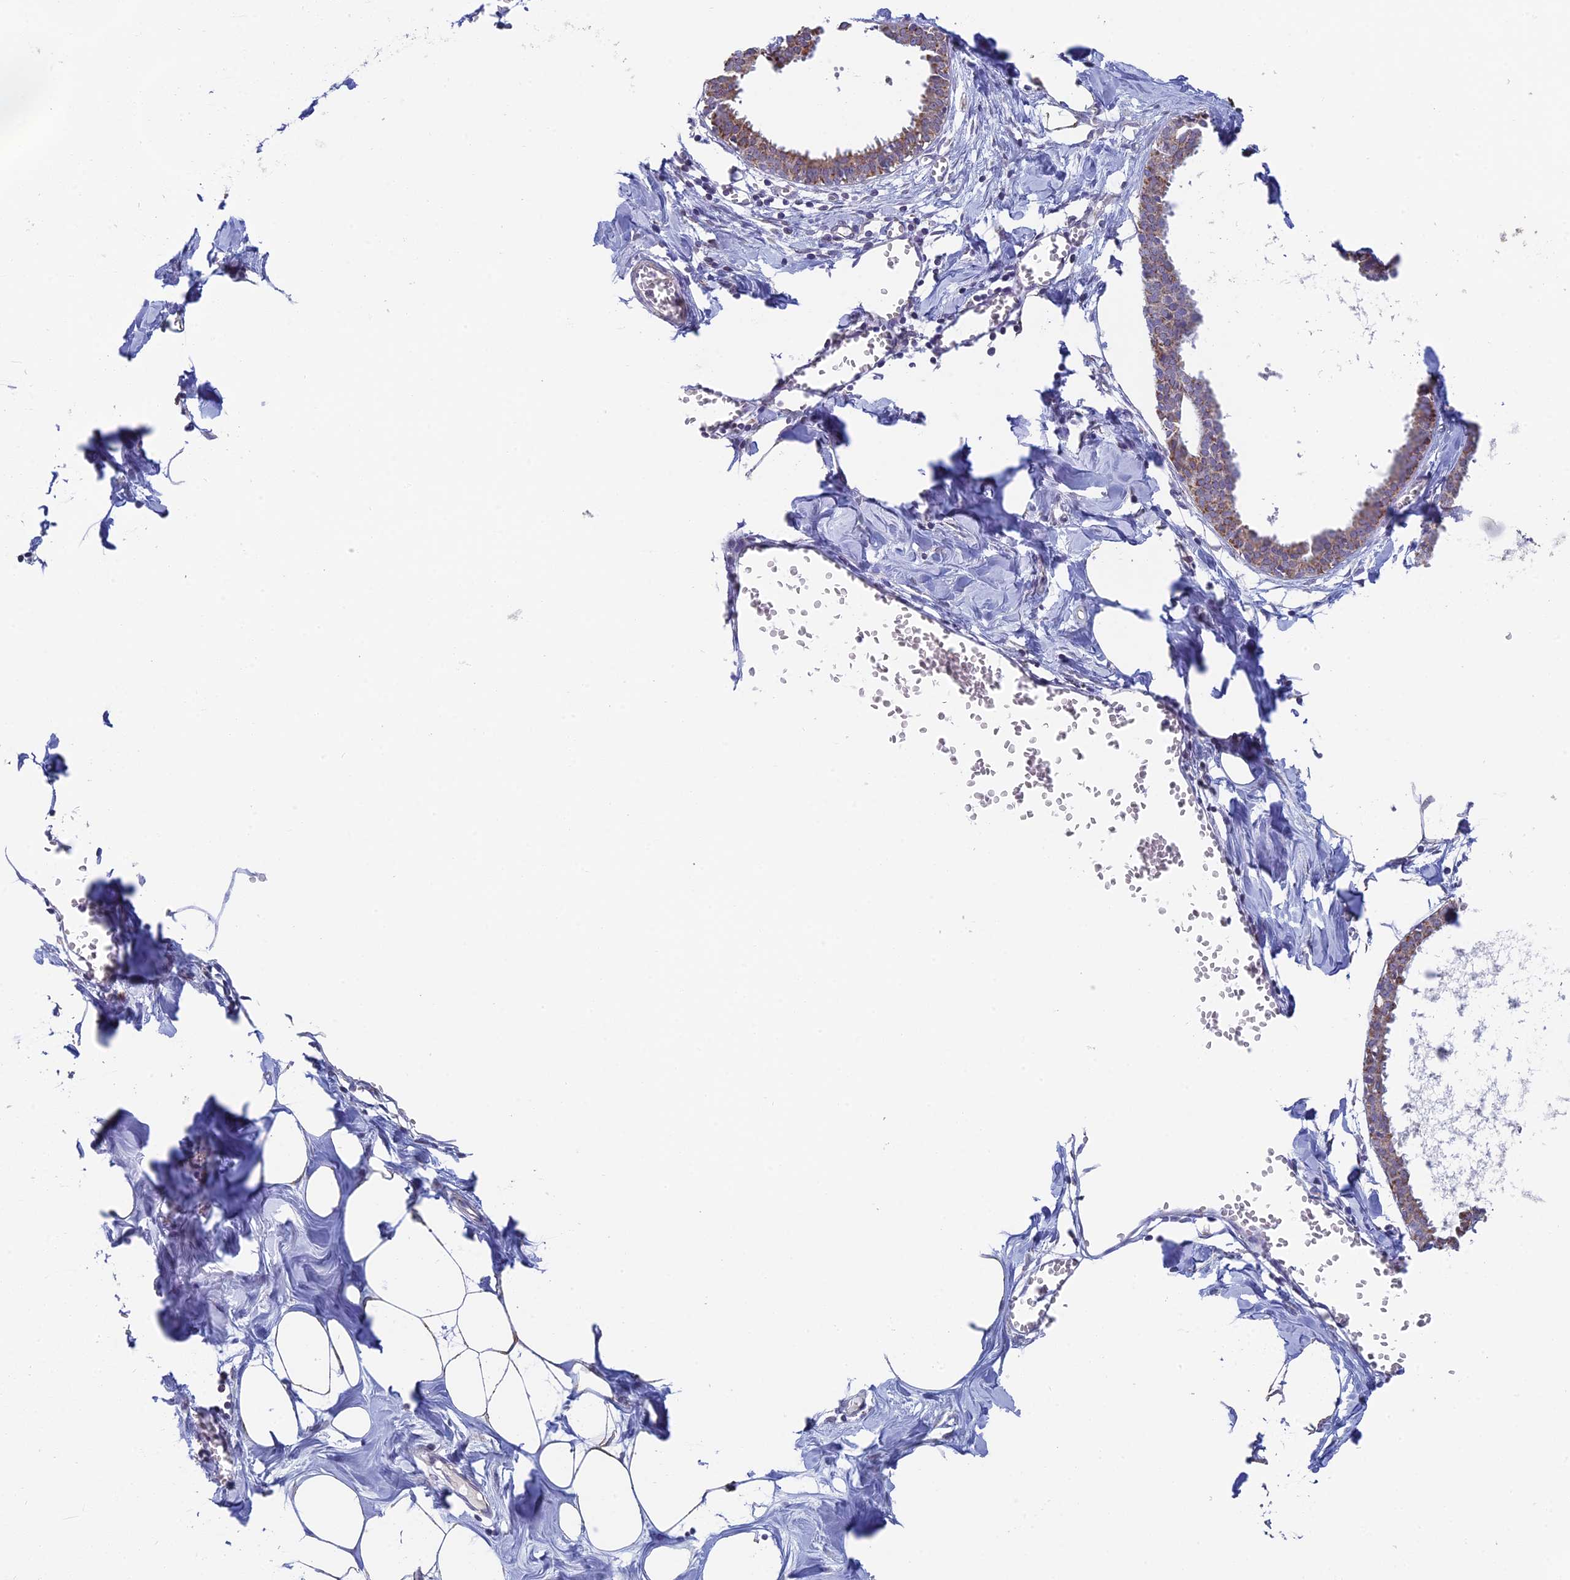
{"staining": {"intensity": "negative", "quantity": "none", "location": "none"}, "tissue": "breast", "cell_type": "Adipocytes", "image_type": "normal", "snomed": [{"axis": "morphology", "description": "Normal tissue, NOS"}, {"axis": "topography", "description": "Breast"}], "caption": "This is an immunohistochemistry (IHC) image of benign breast. There is no staining in adipocytes.", "gene": "REXO5", "patient": {"sex": "female", "age": 27}}